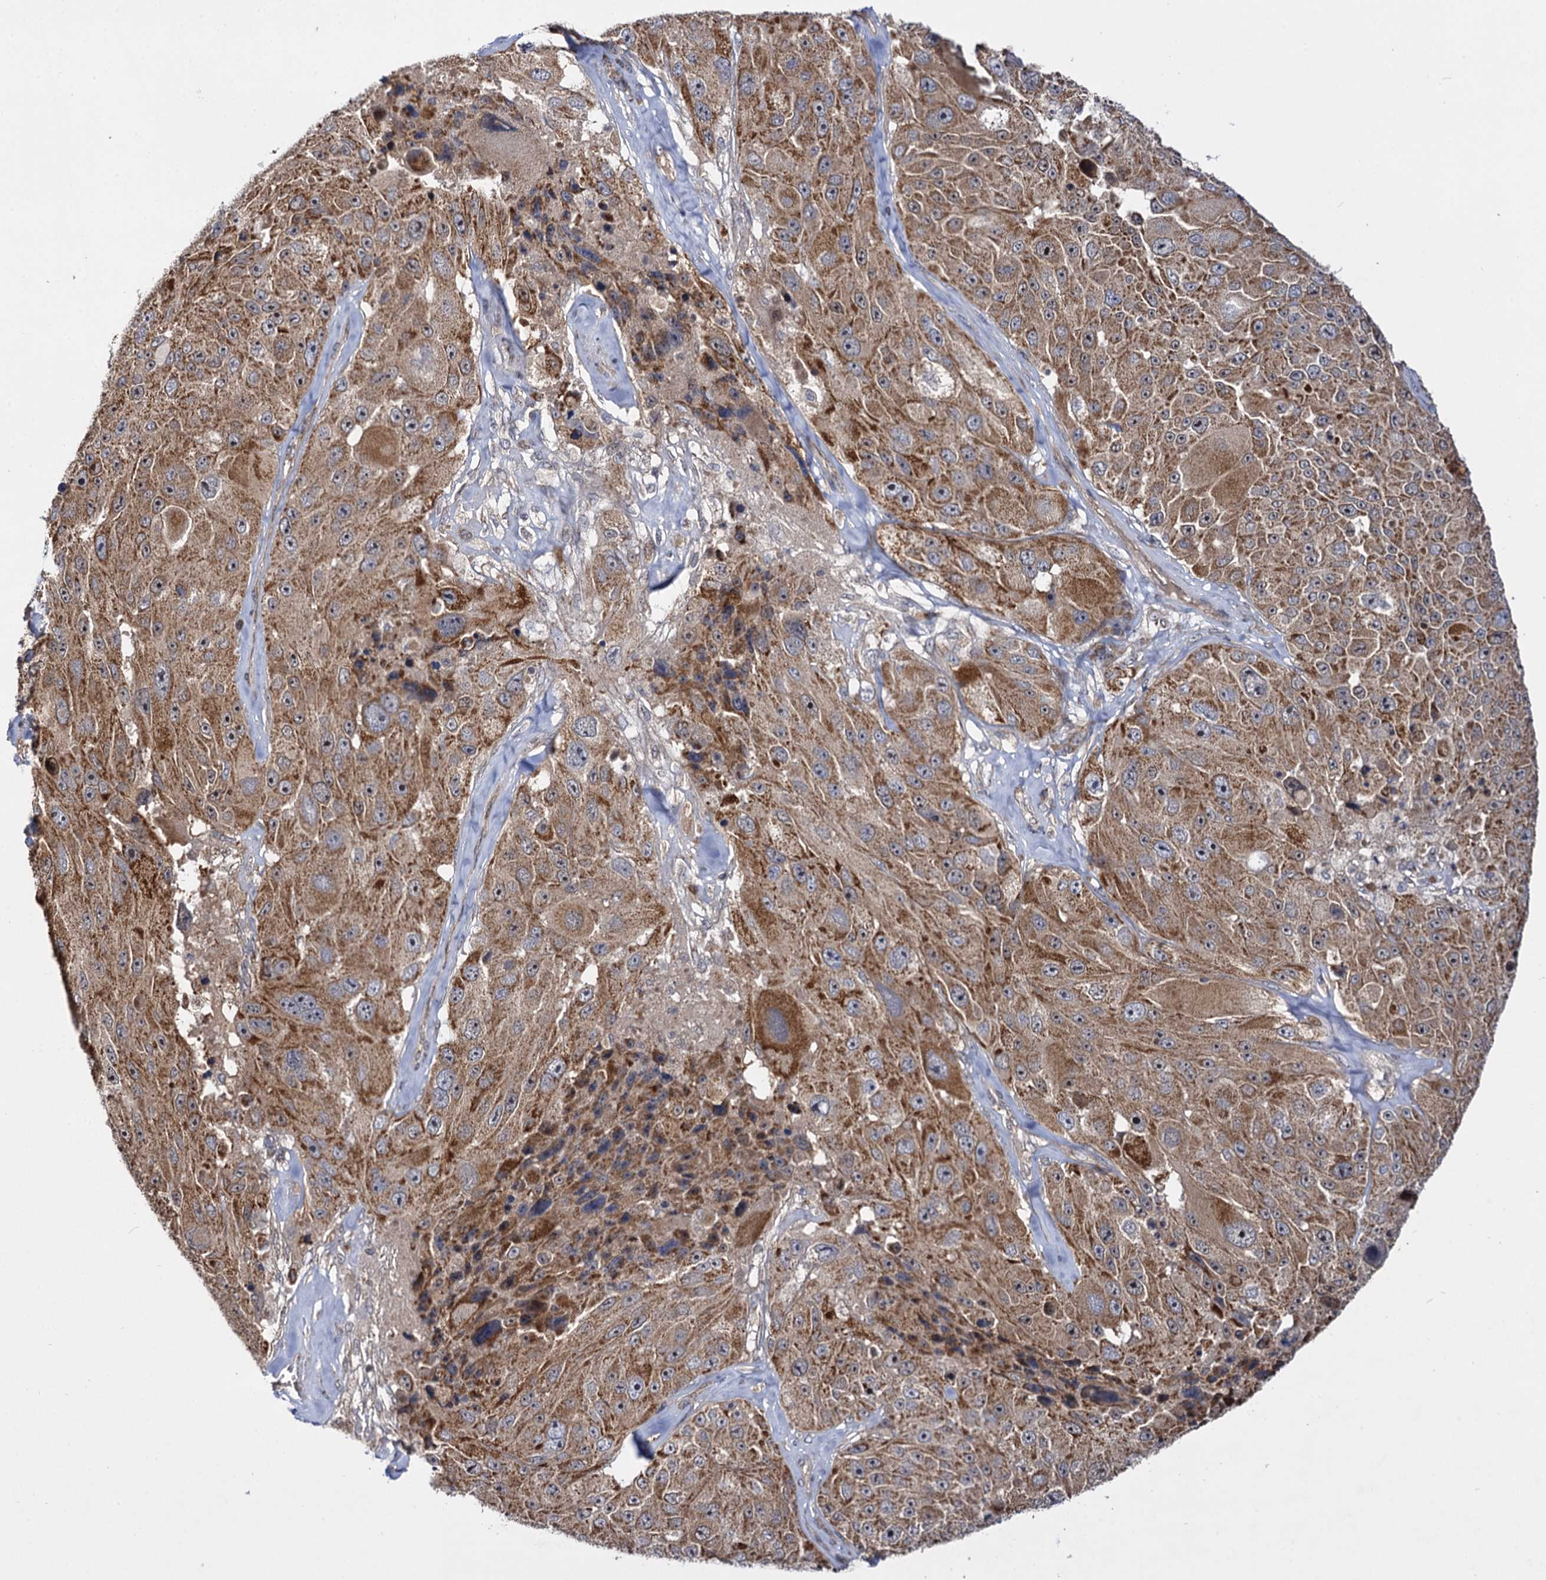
{"staining": {"intensity": "moderate", "quantity": ">75%", "location": "cytoplasmic/membranous"}, "tissue": "melanoma", "cell_type": "Tumor cells", "image_type": "cancer", "snomed": [{"axis": "morphology", "description": "Malignant melanoma, Metastatic site"}, {"axis": "topography", "description": "Lymph node"}], "caption": "This photomicrograph exhibits malignant melanoma (metastatic site) stained with immunohistochemistry (IHC) to label a protein in brown. The cytoplasmic/membranous of tumor cells show moderate positivity for the protein. Nuclei are counter-stained blue.", "gene": "CEP76", "patient": {"sex": "male", "age": 62}}